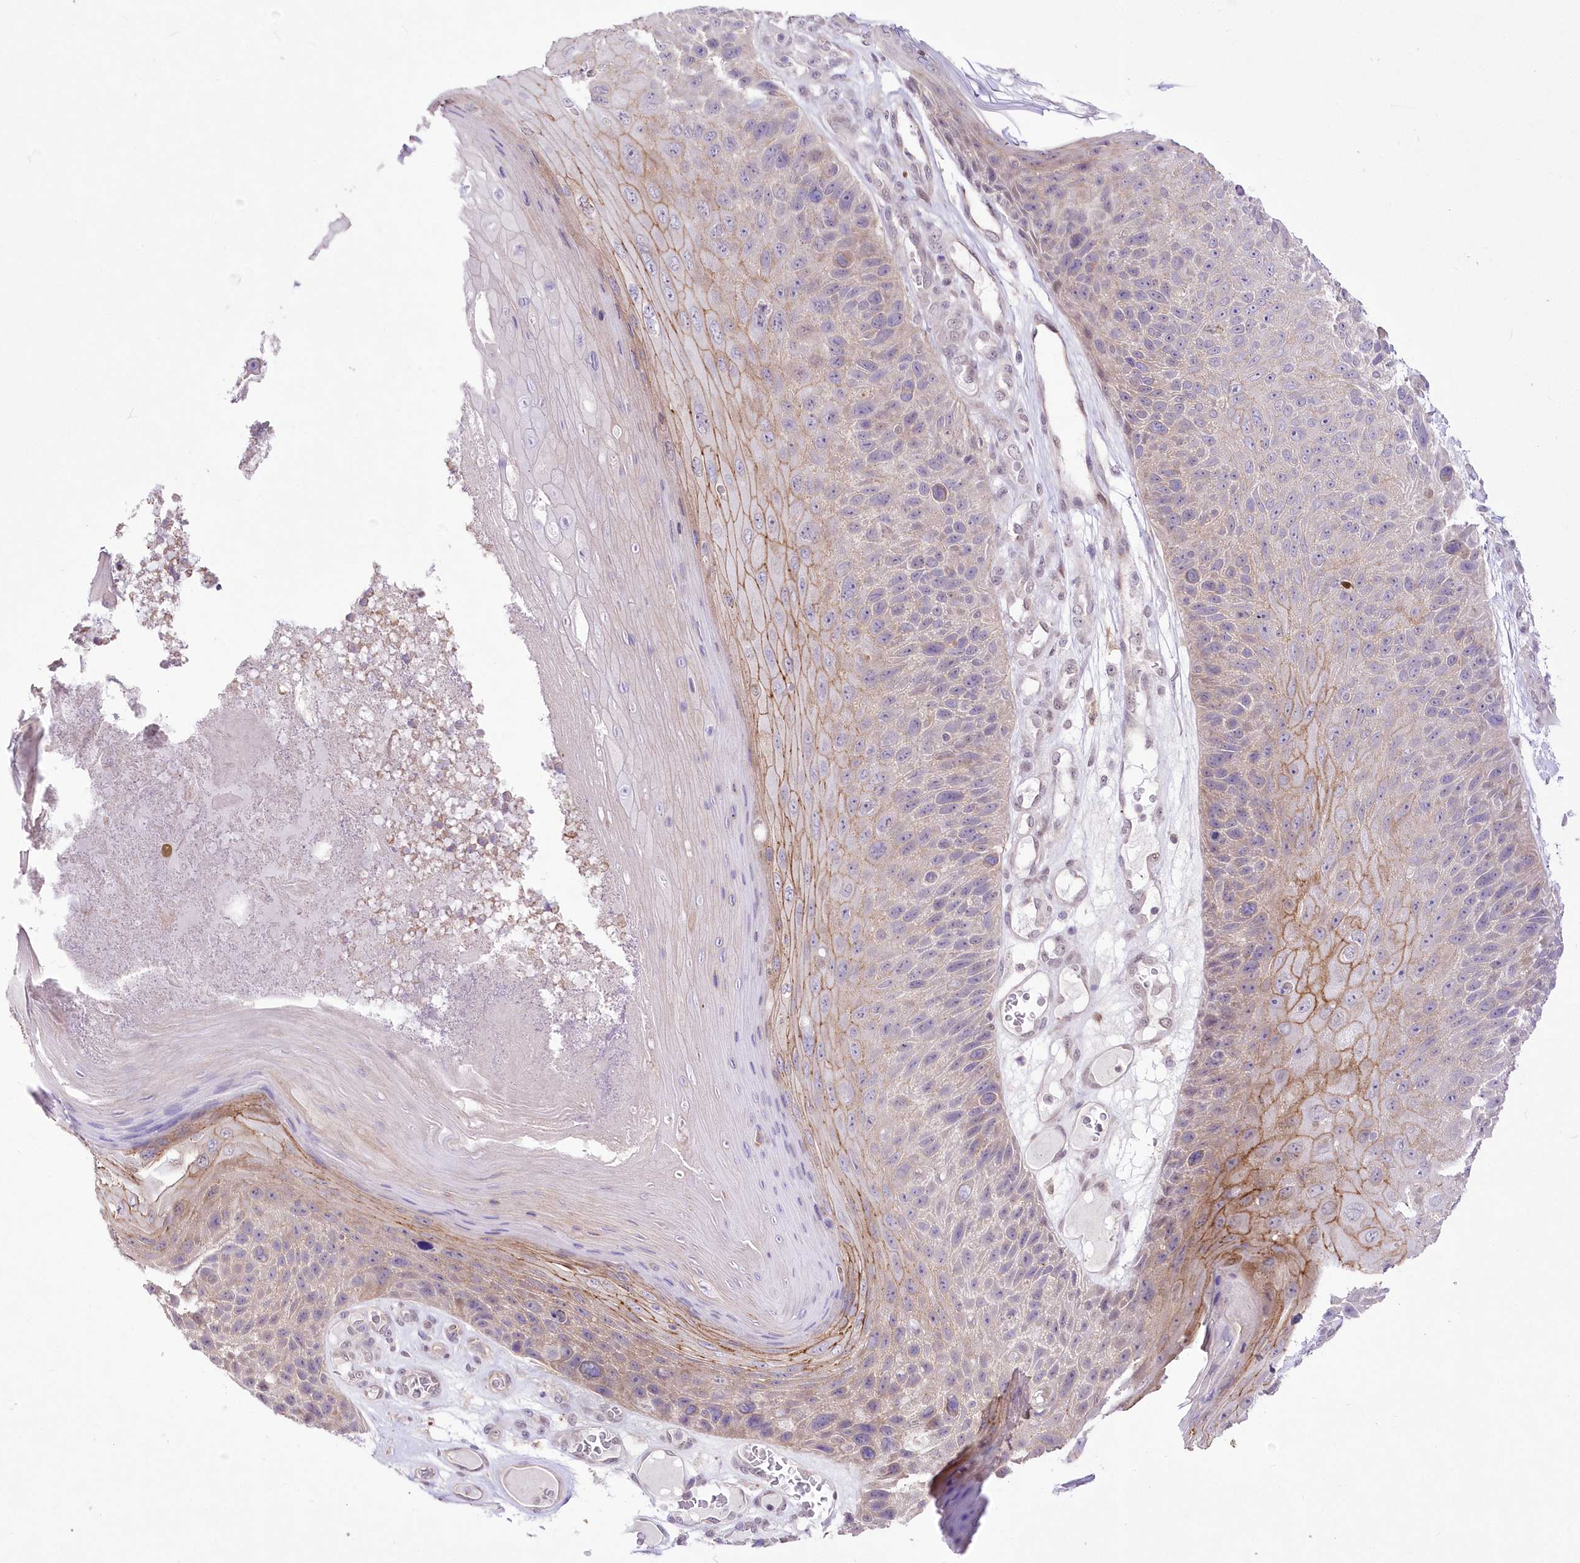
{"staining": {"intensity": "weak", "quantity": "25%-75%", "location": "cytoplasmic/membranous"}, "tissue": "skin cancer", "cell_type": "Tumor cells", "image_type": "cancer", "snomed": [{"axis": "morphology", "description": "Squamous cell carcinoma, NOS"}, {"axis": "topography", "description": "Skin"}], "caption": "Skin cancer stained with DAB immunohistochemistry exhibits low levels of weak cytoplasmic/membranous expression in approximately 25%-75% of tumor cells. The protein of interest is stained brown, and the nuclei are stained in blue (DAB (3,3'-diaminobenzidine) IHC with brightfield microscopy, high magnification).", "gene": "FAM241B", "patient": {"sex": "female", "age": 88}}